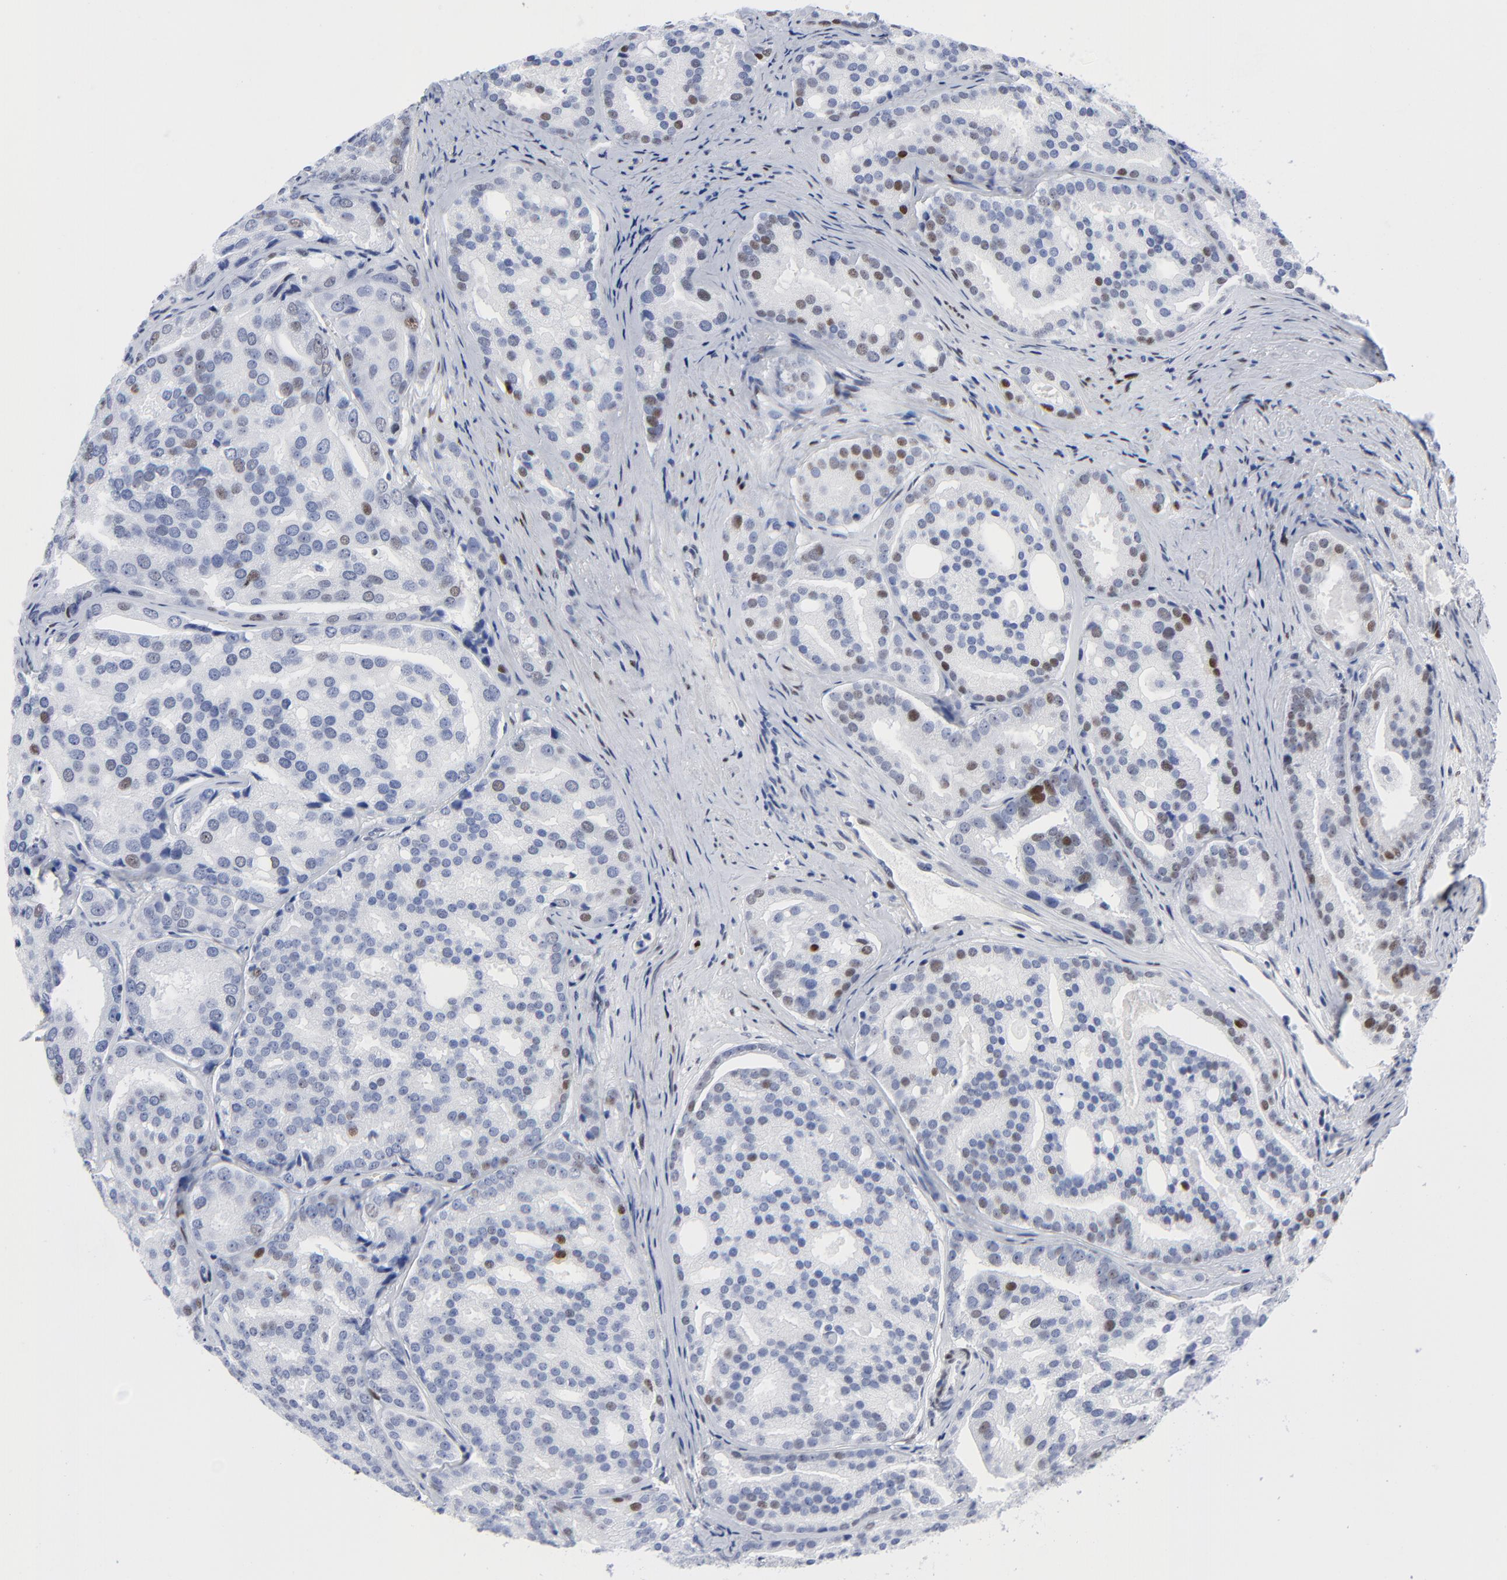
{"staining": {"intensity": "weak", "quantity": "<25%", "location": "nuclear"}, "tissue": "prostate cancer", "cell_type": "Tumor cells", "image_type": "cancer", "snomed": [{"axis": "morphology", "description": "Adenocarcinoma, High grade"}, {"axis": "topography", "description": "Prostate"}], "caption": "The histopathology image demonstrates no significant expression in tumor cells of prostate cancer.", "gene": "JUN", "patient": {"sex": "male", "age": 64}}